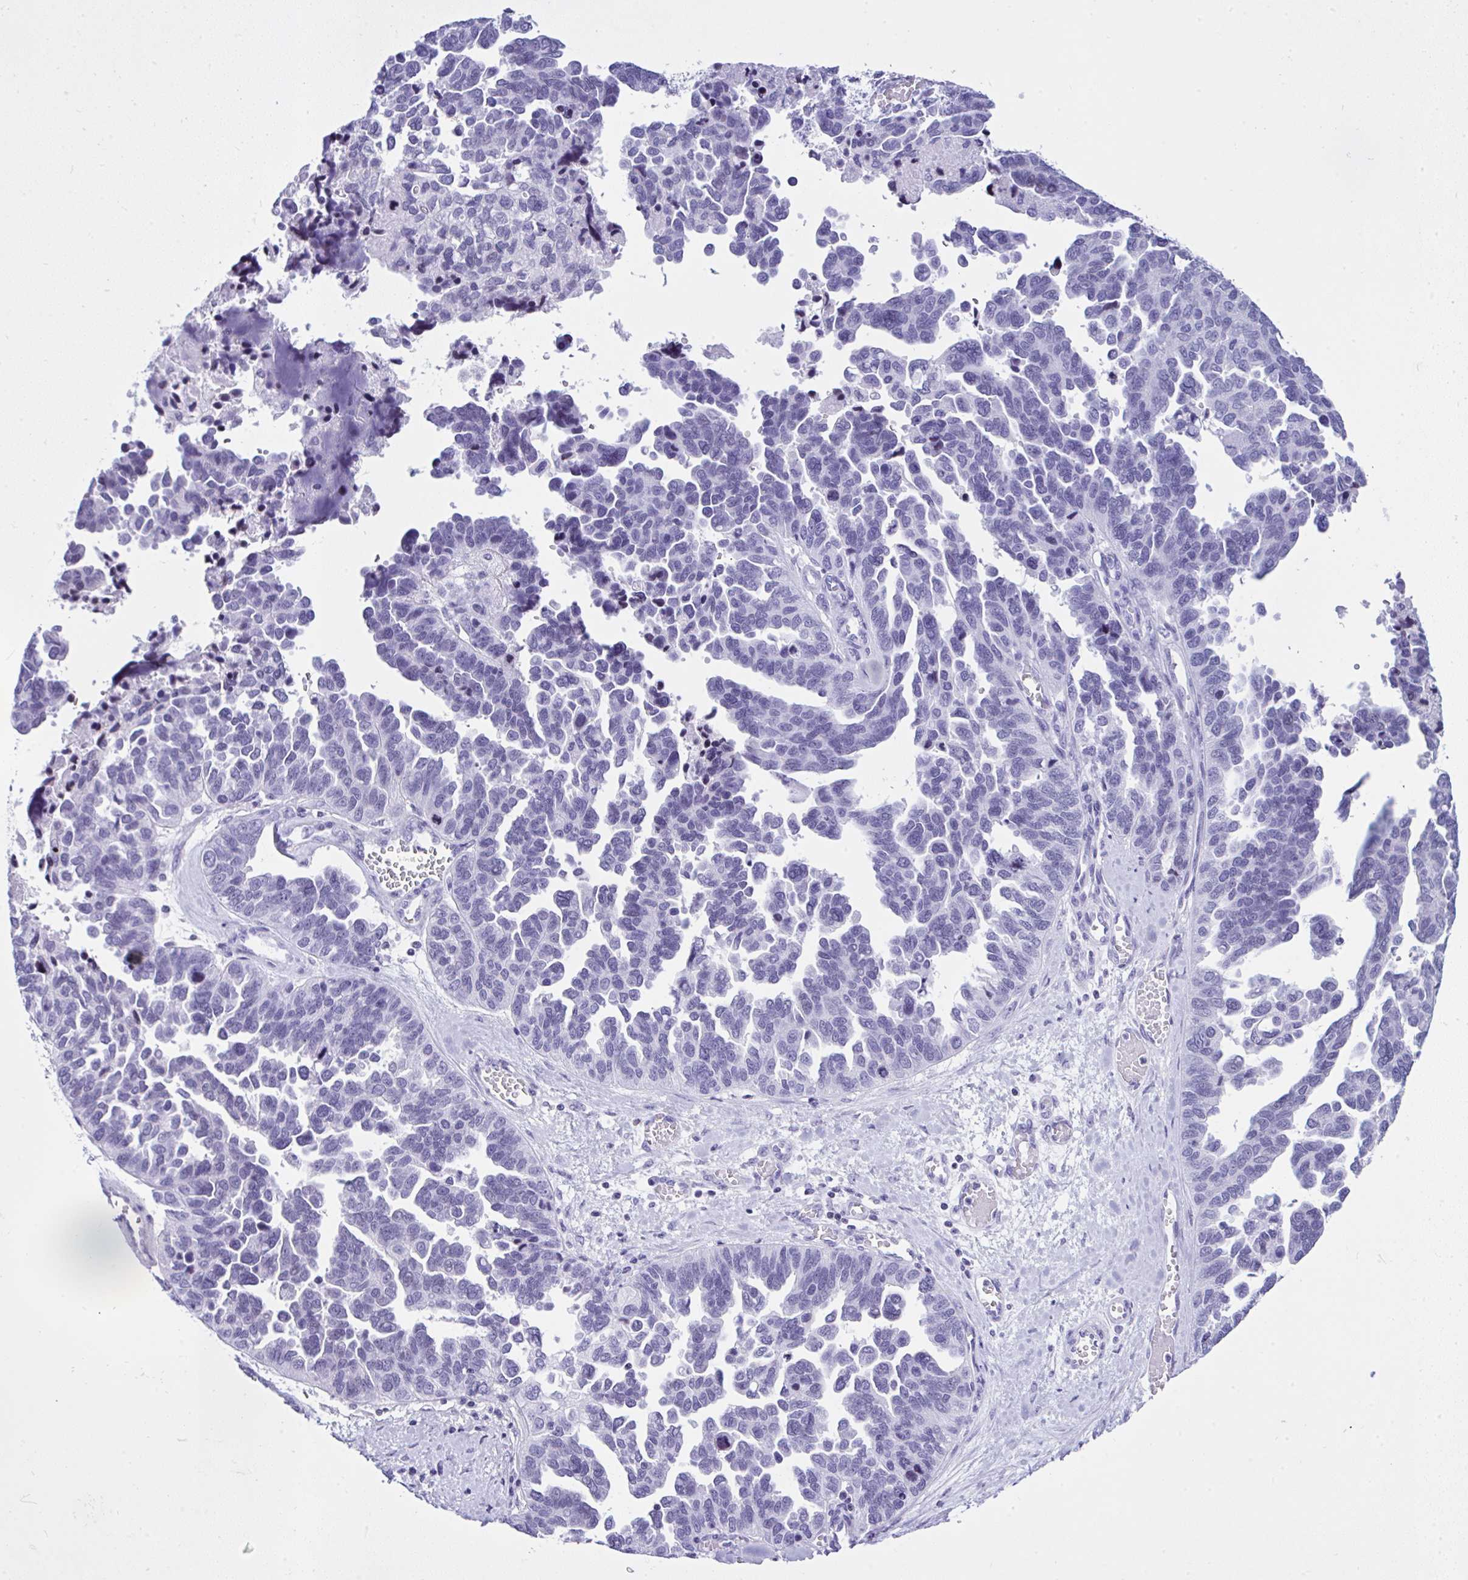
{"staining": {"intensity": "negative", "quantity": "none", "location": "none"}, "tissue": "ovarian cancer", "cell_type": "Tumor cells", "image_type": "cancer", "snomed": [{"axis": "morphology", "description": "Cystadenocarcinoma, serous, NOS"}, {"axis": "topography", "description": "Ovary"}], "caption": "Protein analysis of ovarian cancer shows no significant staining in tumor cells.", "gene": "KRT27", "patient": {"sex": "female", "age": 64}}